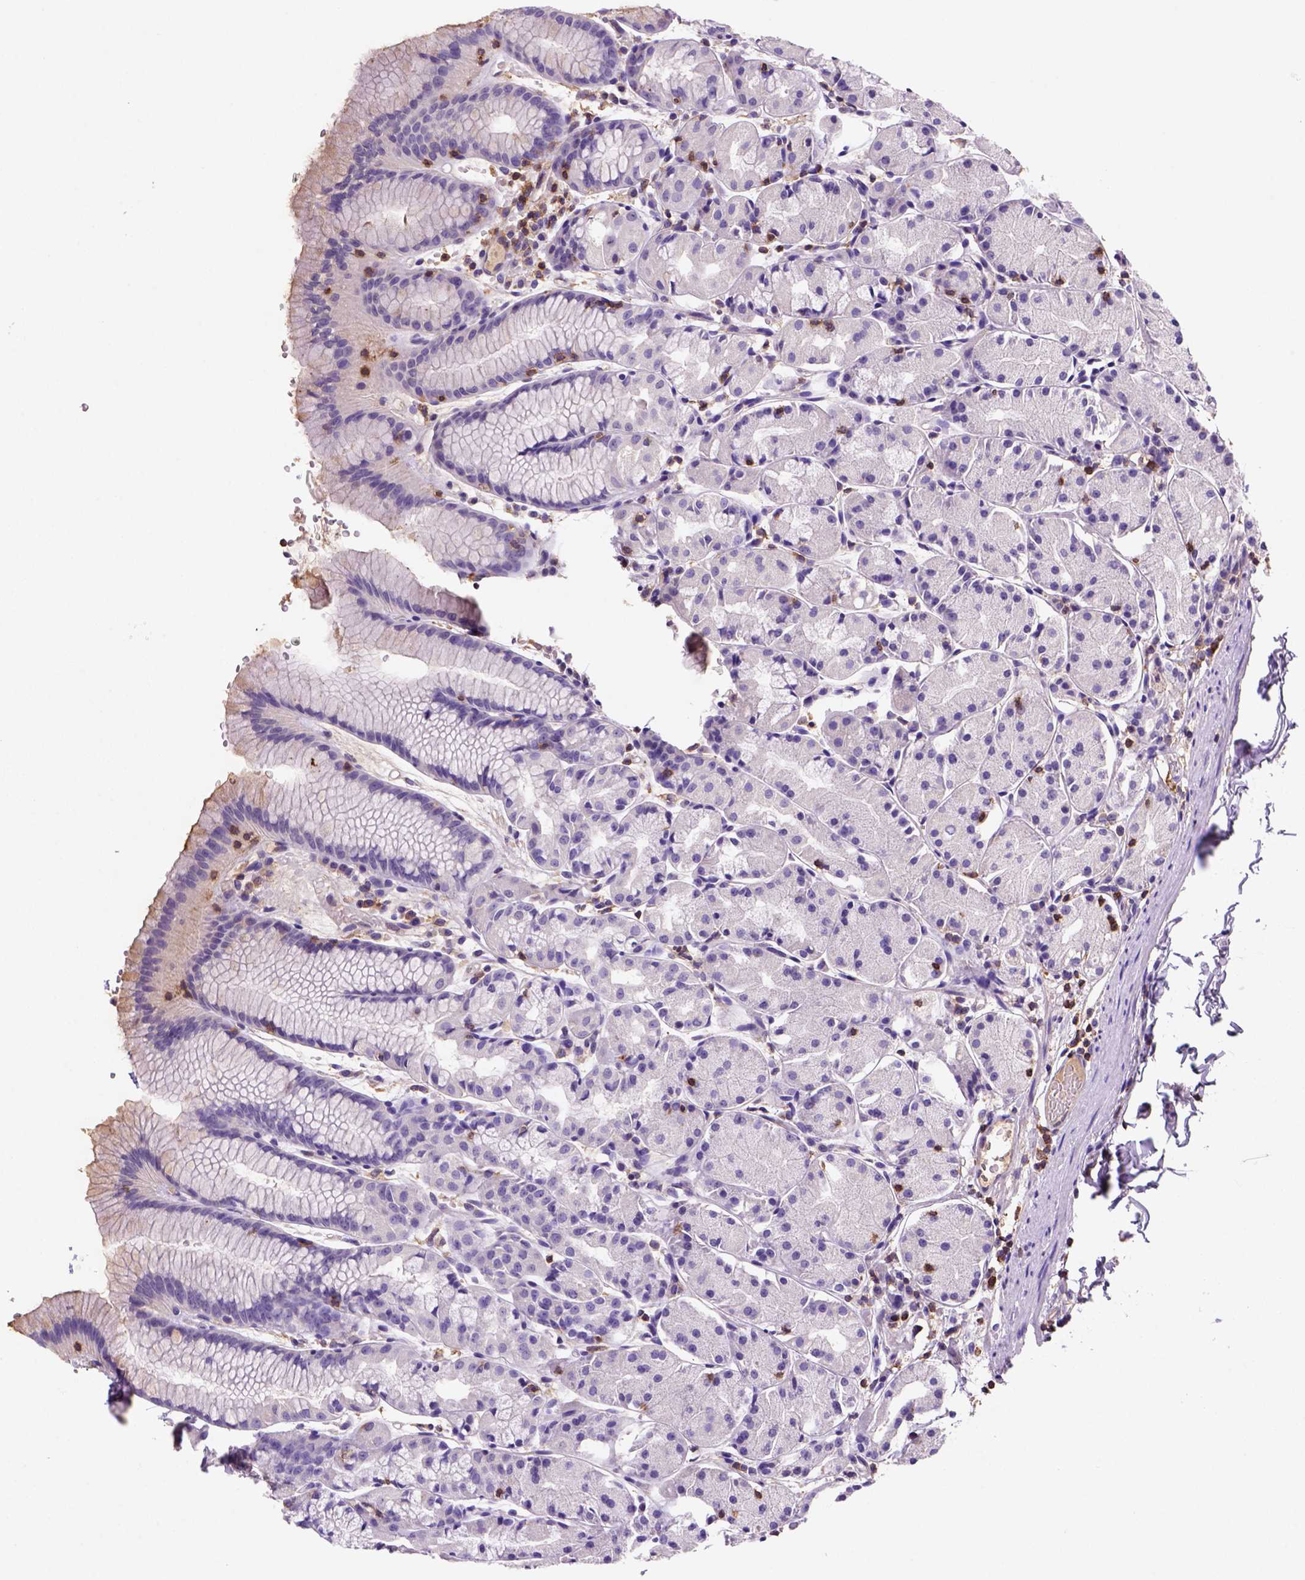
{"staining": {"intensity": "negative", "quantity": "none", "location": "none"}, "tissue": "stomach", "cell_type": "Glandular cells", "image_type": "normal", "snomed": [{"axis": "morphology", "description": "Normal tissue, NOS"}, {"axis": "topography", "description": "Stomach, upper"}], "caption": "IHC histopathology image of unremarkable stomach: stomach stained with DAB shows no significant protein staining in glandular cells.", "gene": "INPP5D", "patient": {"sex": "male", "age": 47}}